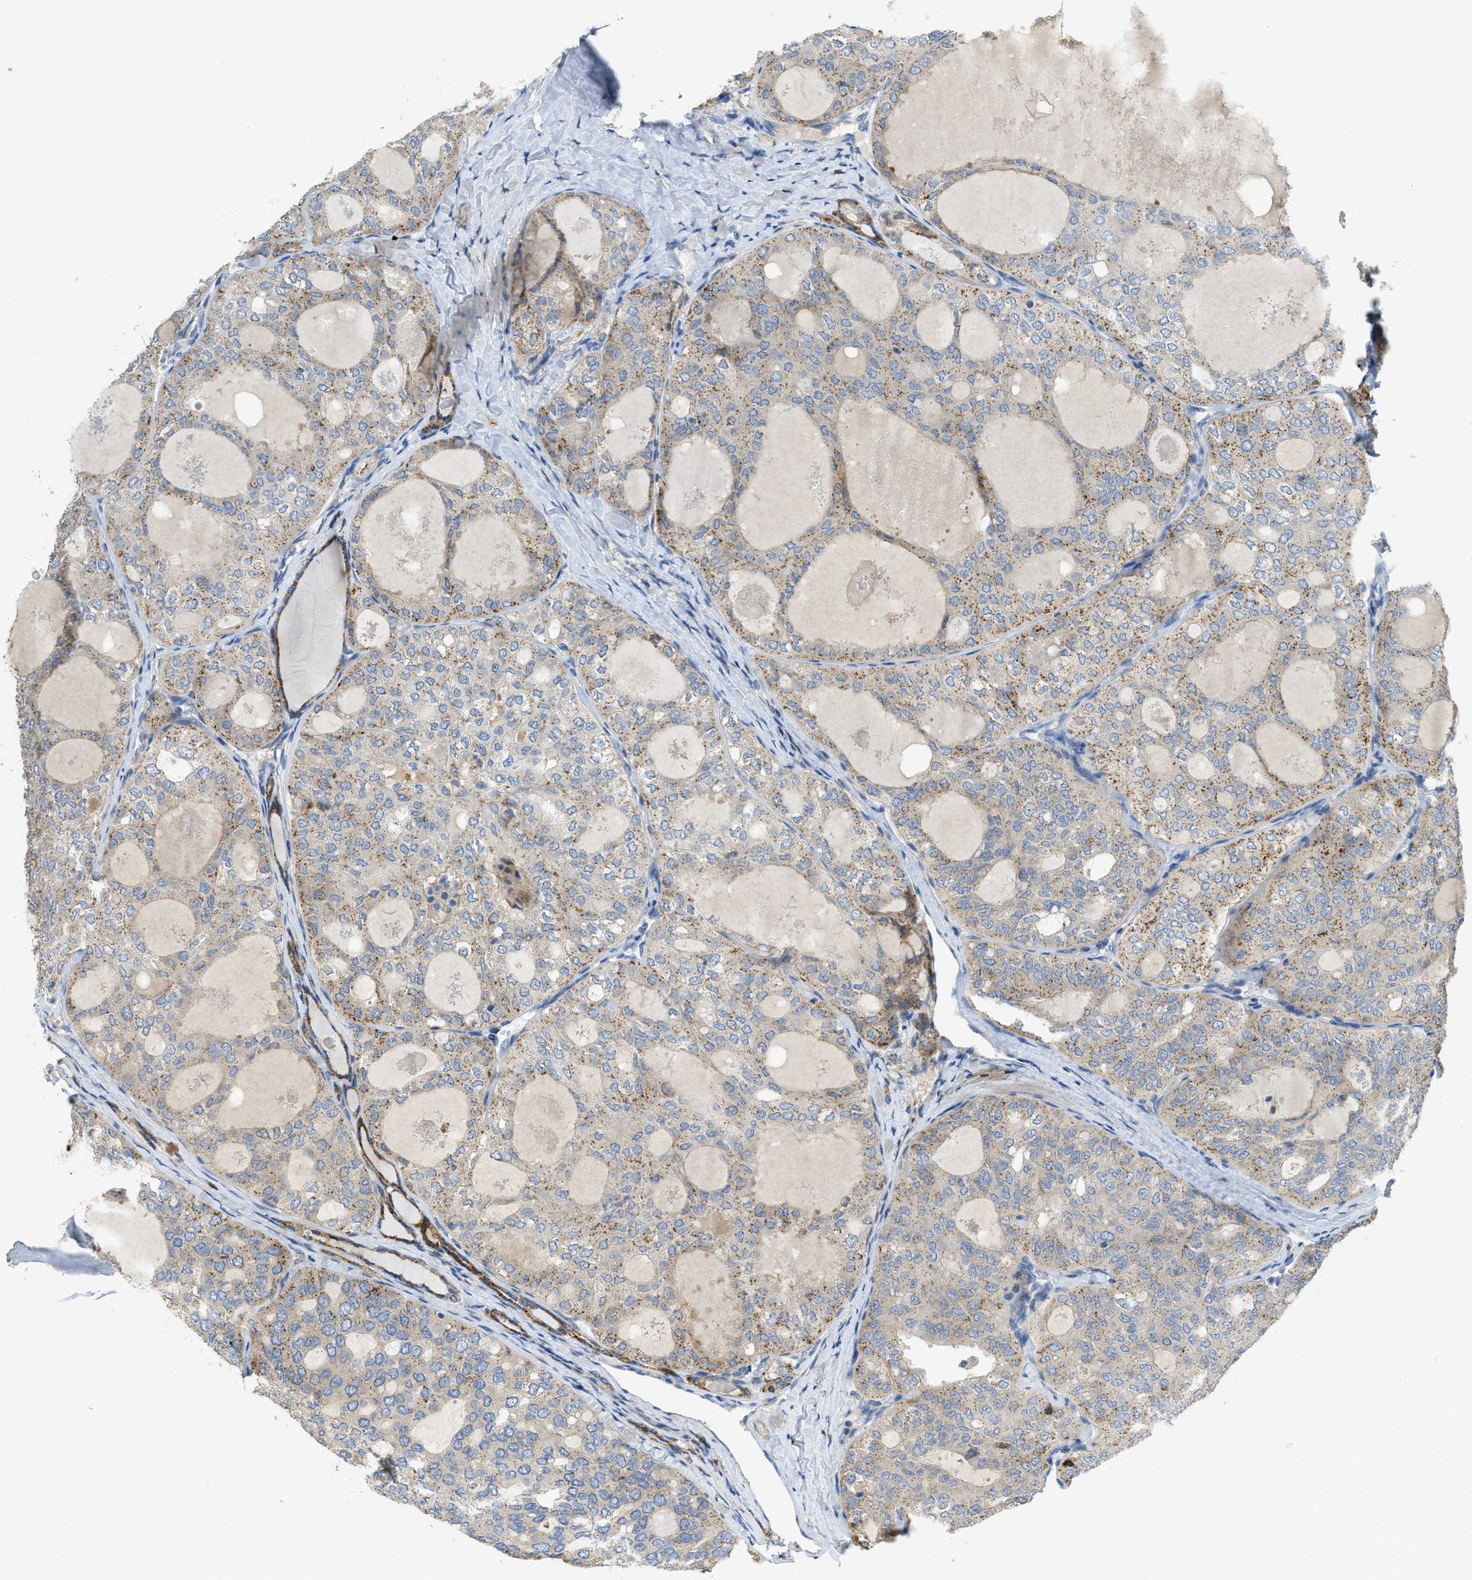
{"staining": {"intensity": "moderate", "quantity": ">75%", "location": "cytoplasmic/membranous"}, "tissue": "thyroid cancer", "cell_type": "Tumor cells", "image_type": "cancer", "snomed": [{"axis": "morphology", "description": "Follicular adenoma carcinoma, NOS"}, {"axis": "topography", "description": "Thyroid gland"}], "caption": "Approximately >75% of tumor cells in human thyroid cancer (follicular adenoma carcinoma) reveal moderate cytoplasmic/membranous protein staining as visualized by brown immunohistochemical staining.", "gene": "CASP10", "patient": {"sex": "male", "age": 75}}